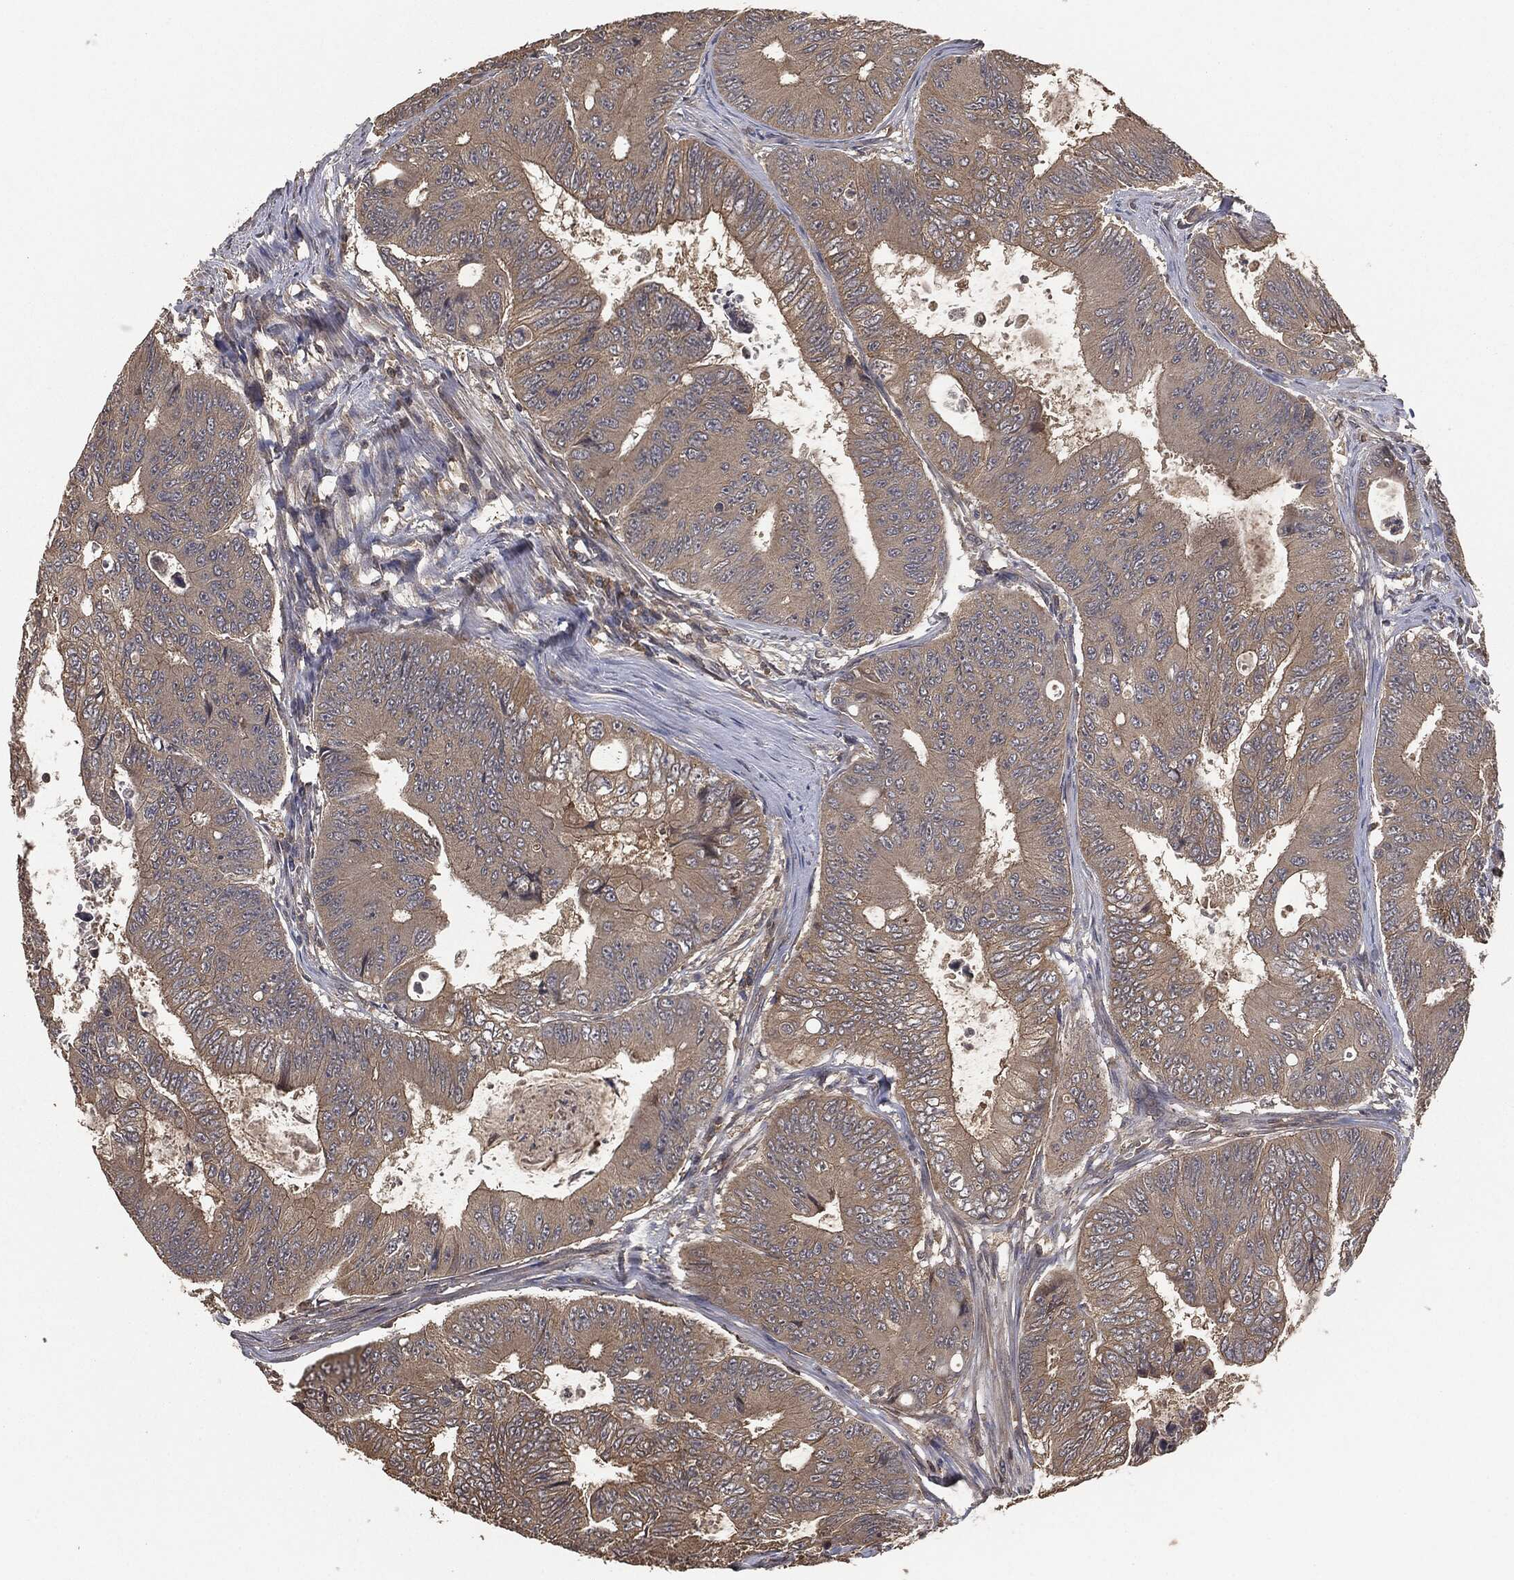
{"staining": {"intensity": "weak", "quantity": ">75%", "location": "cytoplasmic/membranous"}, "tissue": "colorectal cancer", "cell_type": "Tumor cells", "image_type": "cancer", "snomed": [{"axis": "morphology", "description": "Adenocarcinoma, NOS"}, {"axis": "topography", "description": "Colon"}], "caption": "A brown stain highlights weak cytoplasmic/membranous positivity of a protein in human colorectal adenocarcinoma tumor cells.", "gene": "ERBIN", "patient": {"sex": "female", "age": 48}}